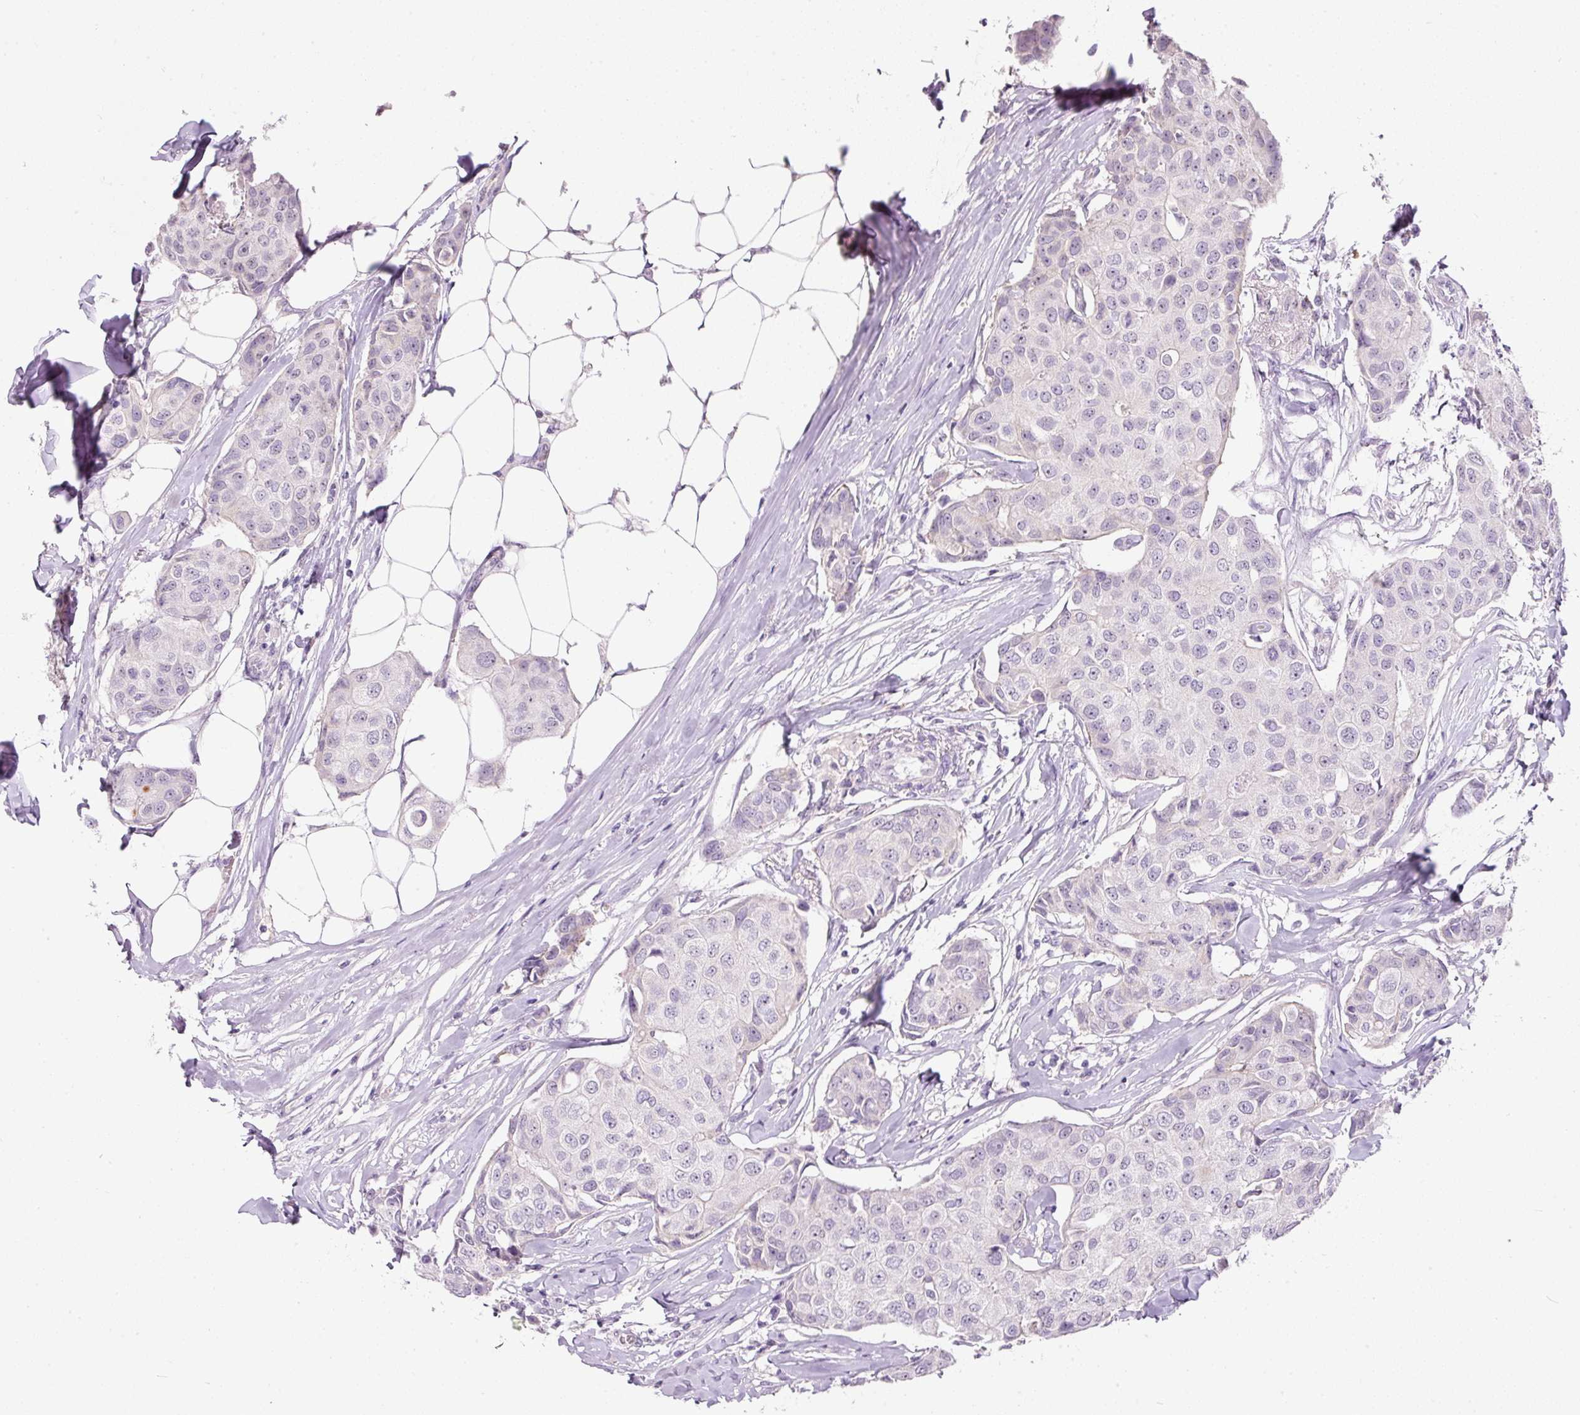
{"staining": {"intensity": "negative", "quantity": "none", "location": "none"}, "tissue": "breast cancer", "cell_type": "Tumor cells", "image_type": "cancer", "snomed": [{"axis": "morphology", "description": "Duct carcinoma"}, {"axis": "topography", "description": "Breast"}], "caption": "High power microscopy micrograph of an IHC photomicrograph of breast cancer, revealing no significant expression in tumor cells.", "gene": "TMEM37", "patient": {"sex": "female", "age": 80}}